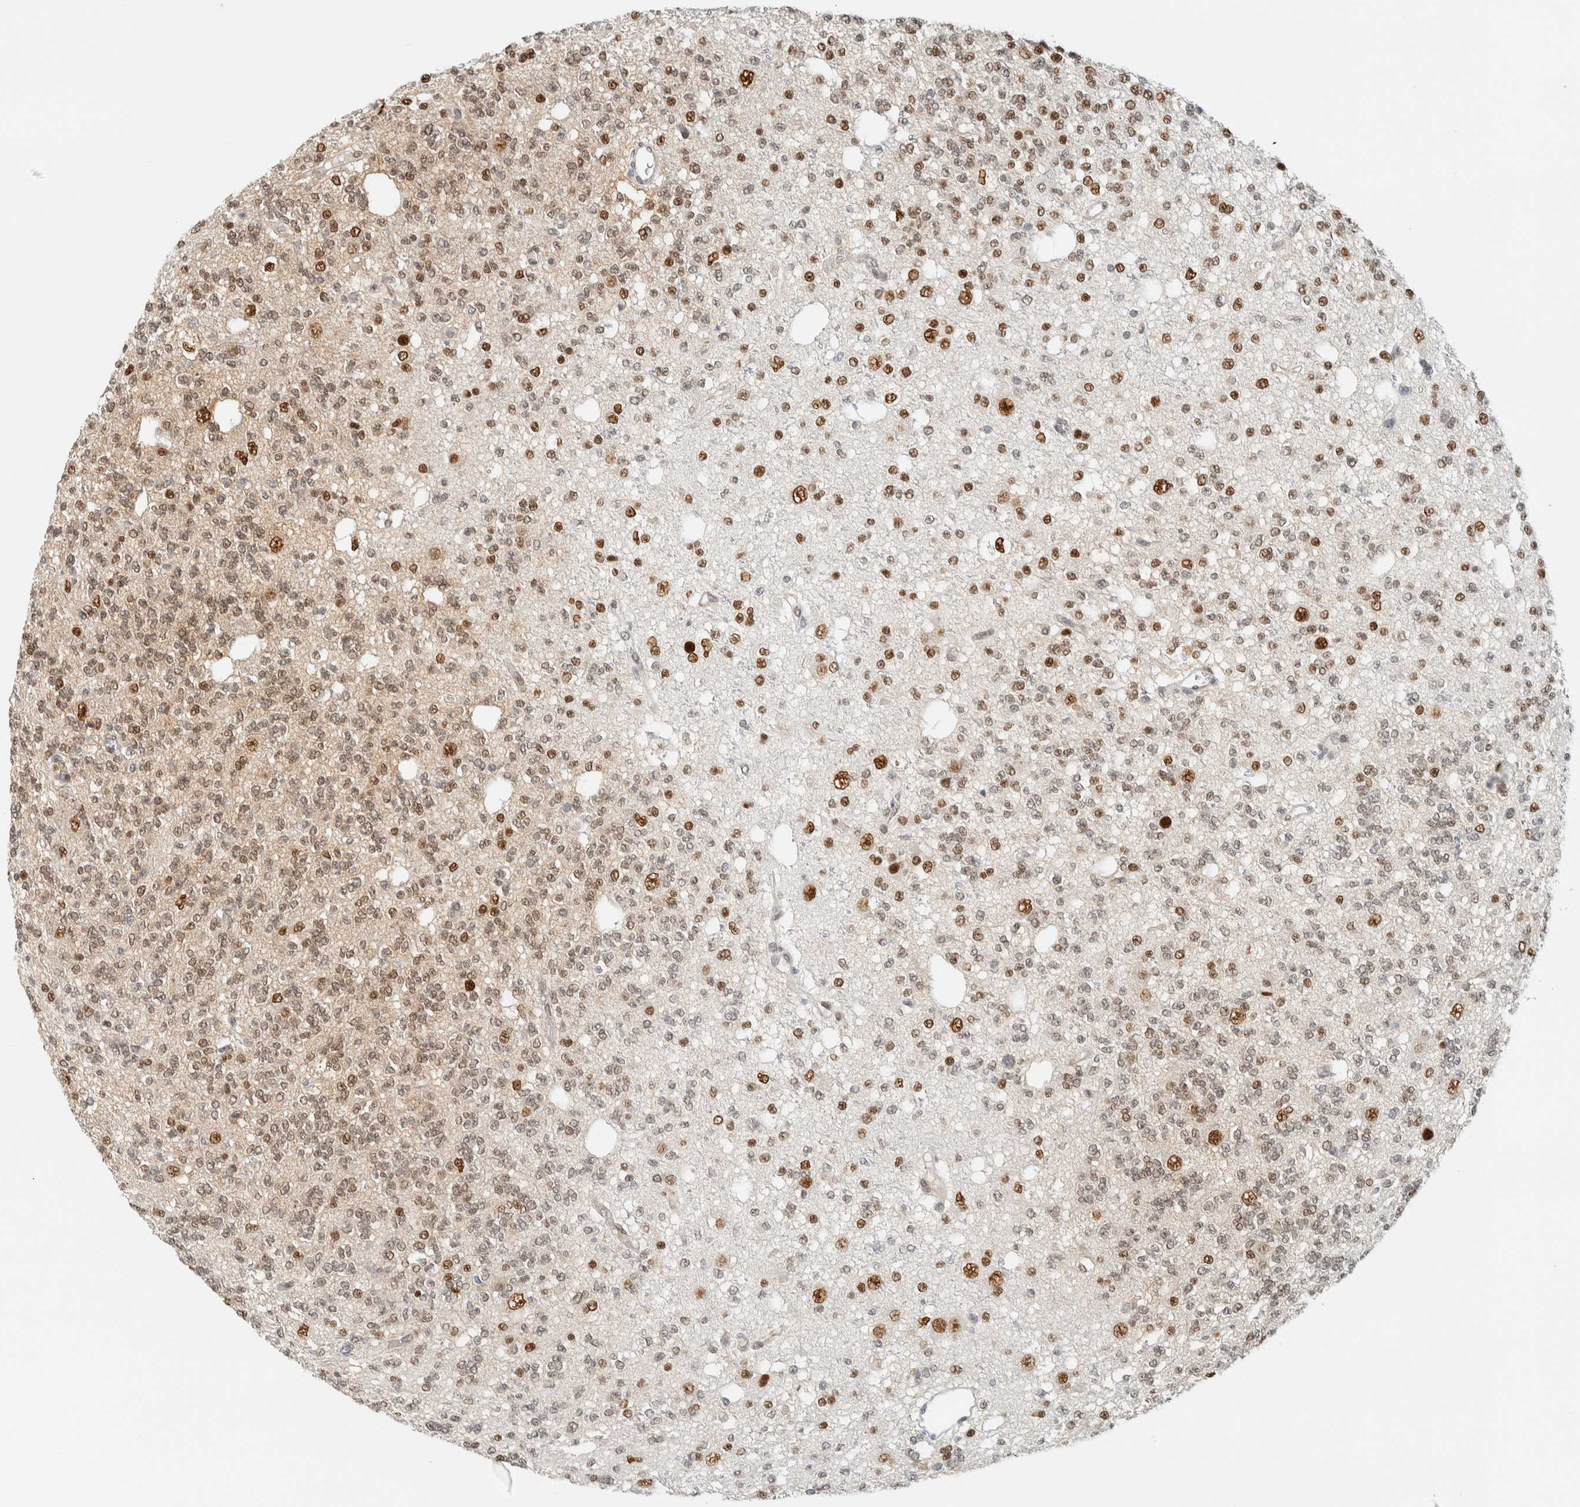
{"staining": {"intensity": "strong", "quantity": "25%-75%", "location": "nuclear"}, "tissue": "glioma", "cell_type": "Tumor cells", "image_type": "cancer", "snomed": [{"axis": "morphology", "description": "Glioma, malignant, Low grade"}, {"axis": "topography", "description": "Brain"}], "caption": "Human glioma stained with a protein marker exhibits strong staining in tumor cells.", "gene": "ZNF683", "patient": {"sex": "male", "age": 38}}